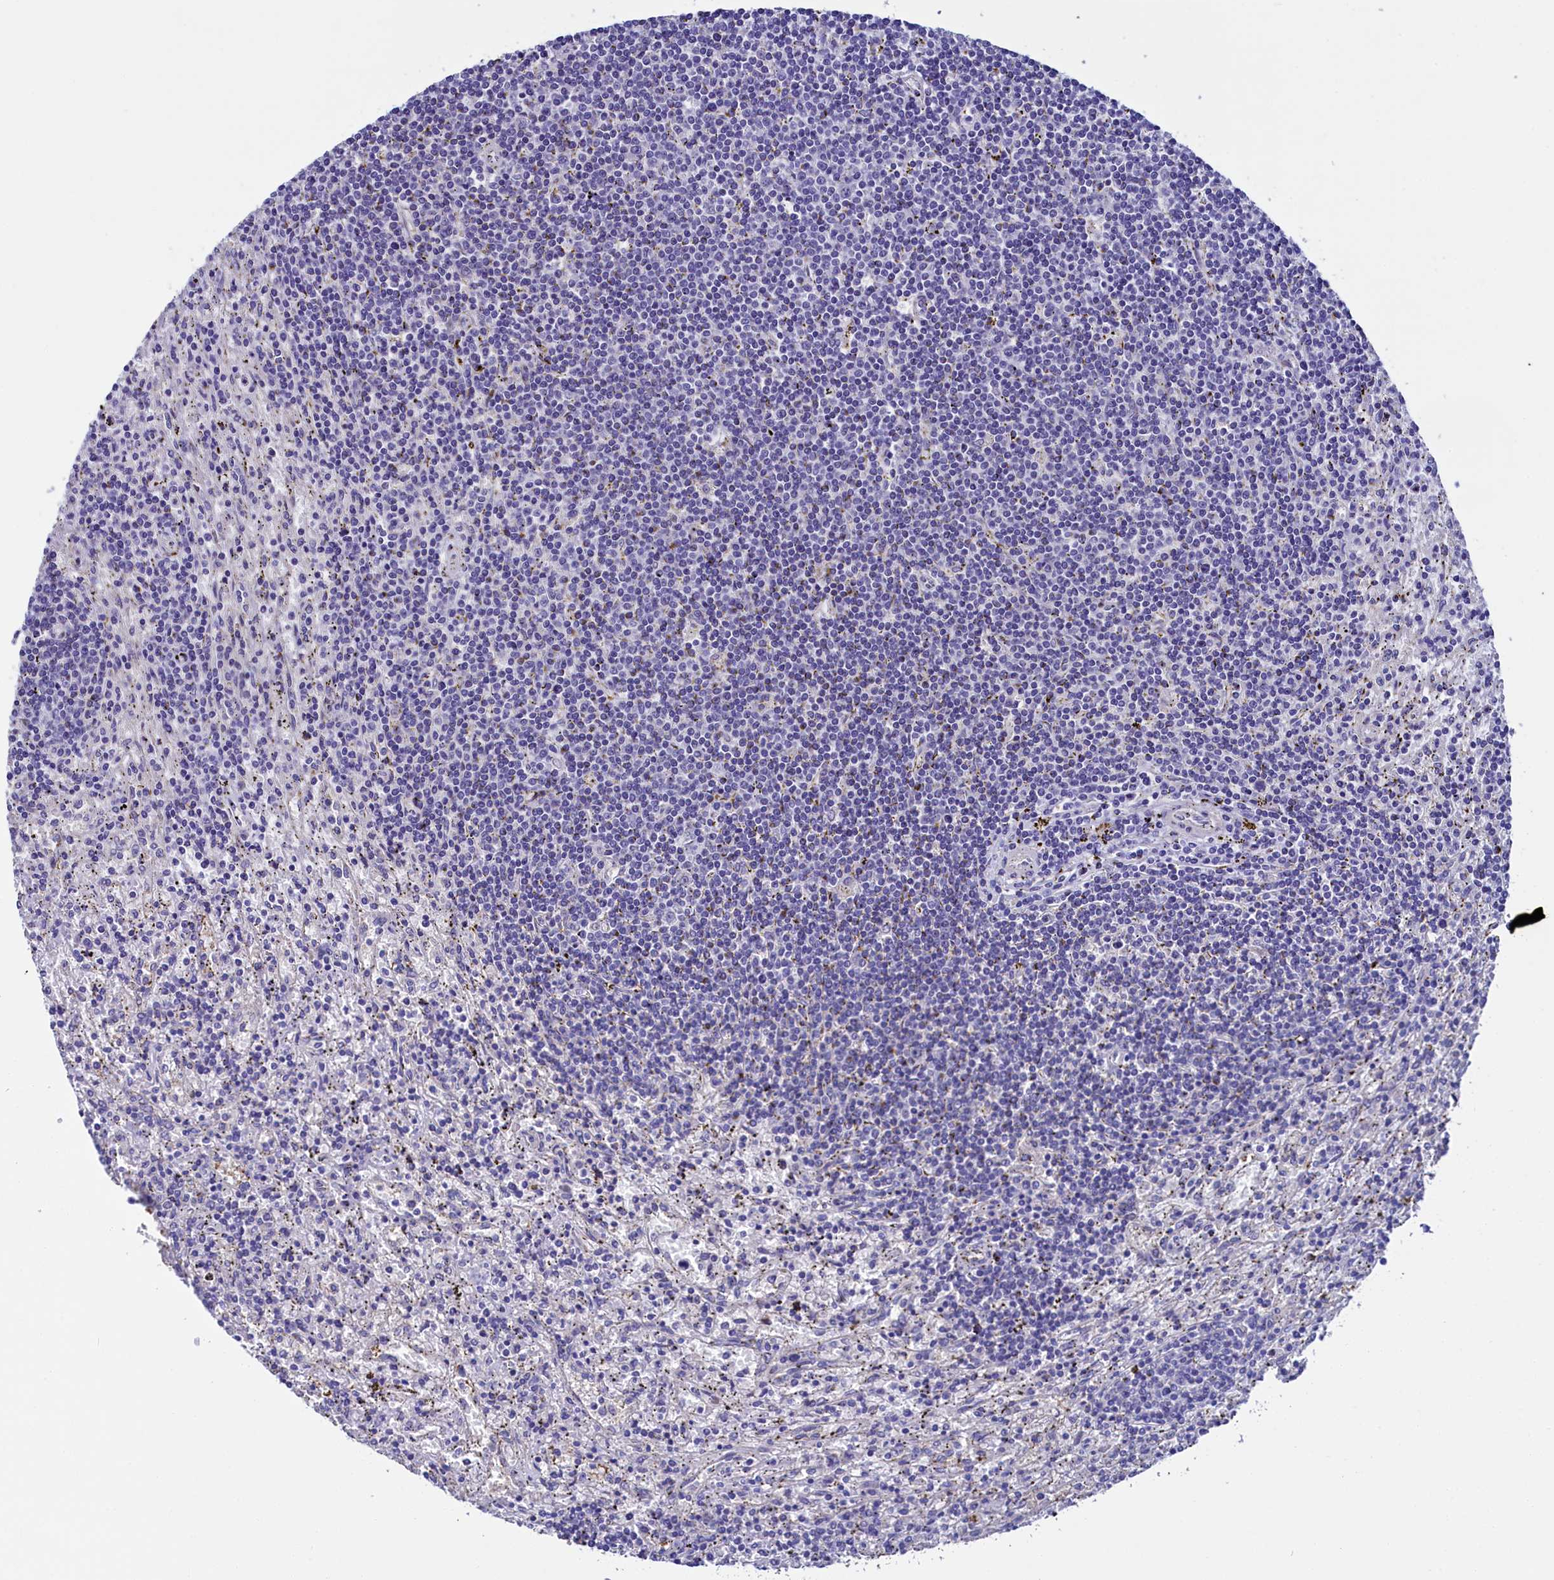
{"staining": {"intensity": "negative", "quantity": "none", "location": "none"}, "tissue": "lymphoma", "cell_type": "Tumor cells", "image_type": "cancer", "snomed": [{"axis": "morphology", "description": "Malignant lymphoma, non-Hodgkin's type, Low grade"}, {"axis": "topography", "description": "Spleen"}], "caption": "The histopathology image shows no significant expression in tumor cells of low-grade malignant lymphoma, non-Hodgkin's type. The staining was performed using DAB to visualize the protein expression in brown, while the nuclei were stained in blue with hematoxylin (Magnification: 20x).", "gene": "FLYWCH2", "patient": {"sex": "male", "age": 76}}